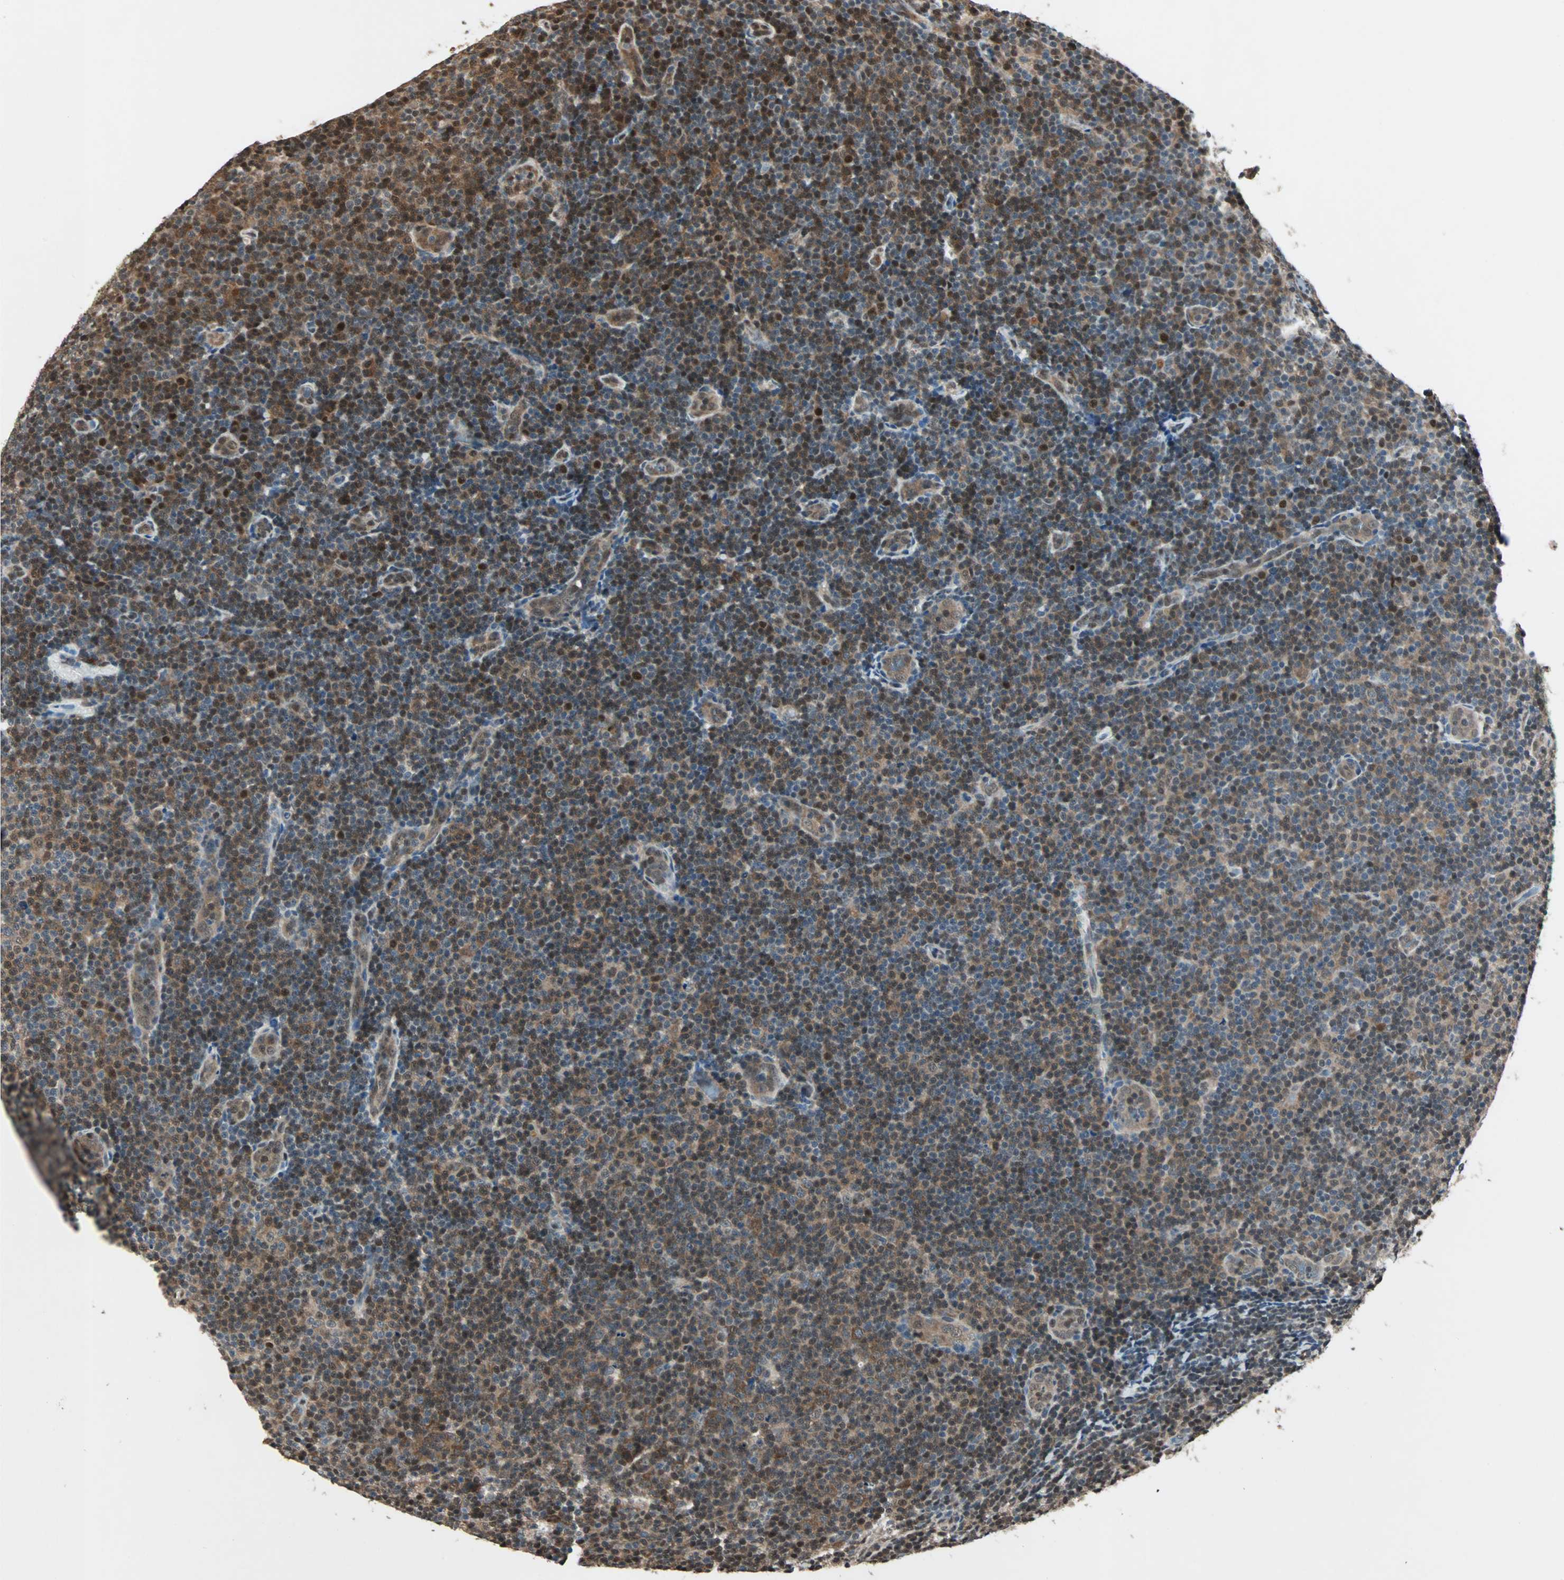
{"staining": {"intensity": "moderate", "quantity": ">75%", "location": "cytoplasmic/membranous,nuclear"}, "tissue": "lymphoma", "cell_type": "Tumor cells", "image_type": "cancer", "snomed": [{"axis": "morphology", "description": "Malignant lymphoma, non-Hodgkin's type, Low grade"}, {"axis": "topography", "description": "Lymph node"}], "caption": "Immunohistochemical staining of lymphoma shows medium levels of moderate cytoplasmic/membranous and nuclear staining in approximately >75% of tumor cells.", "gene": "ACLY", "patient": {"sex": "male", "age": 83}}